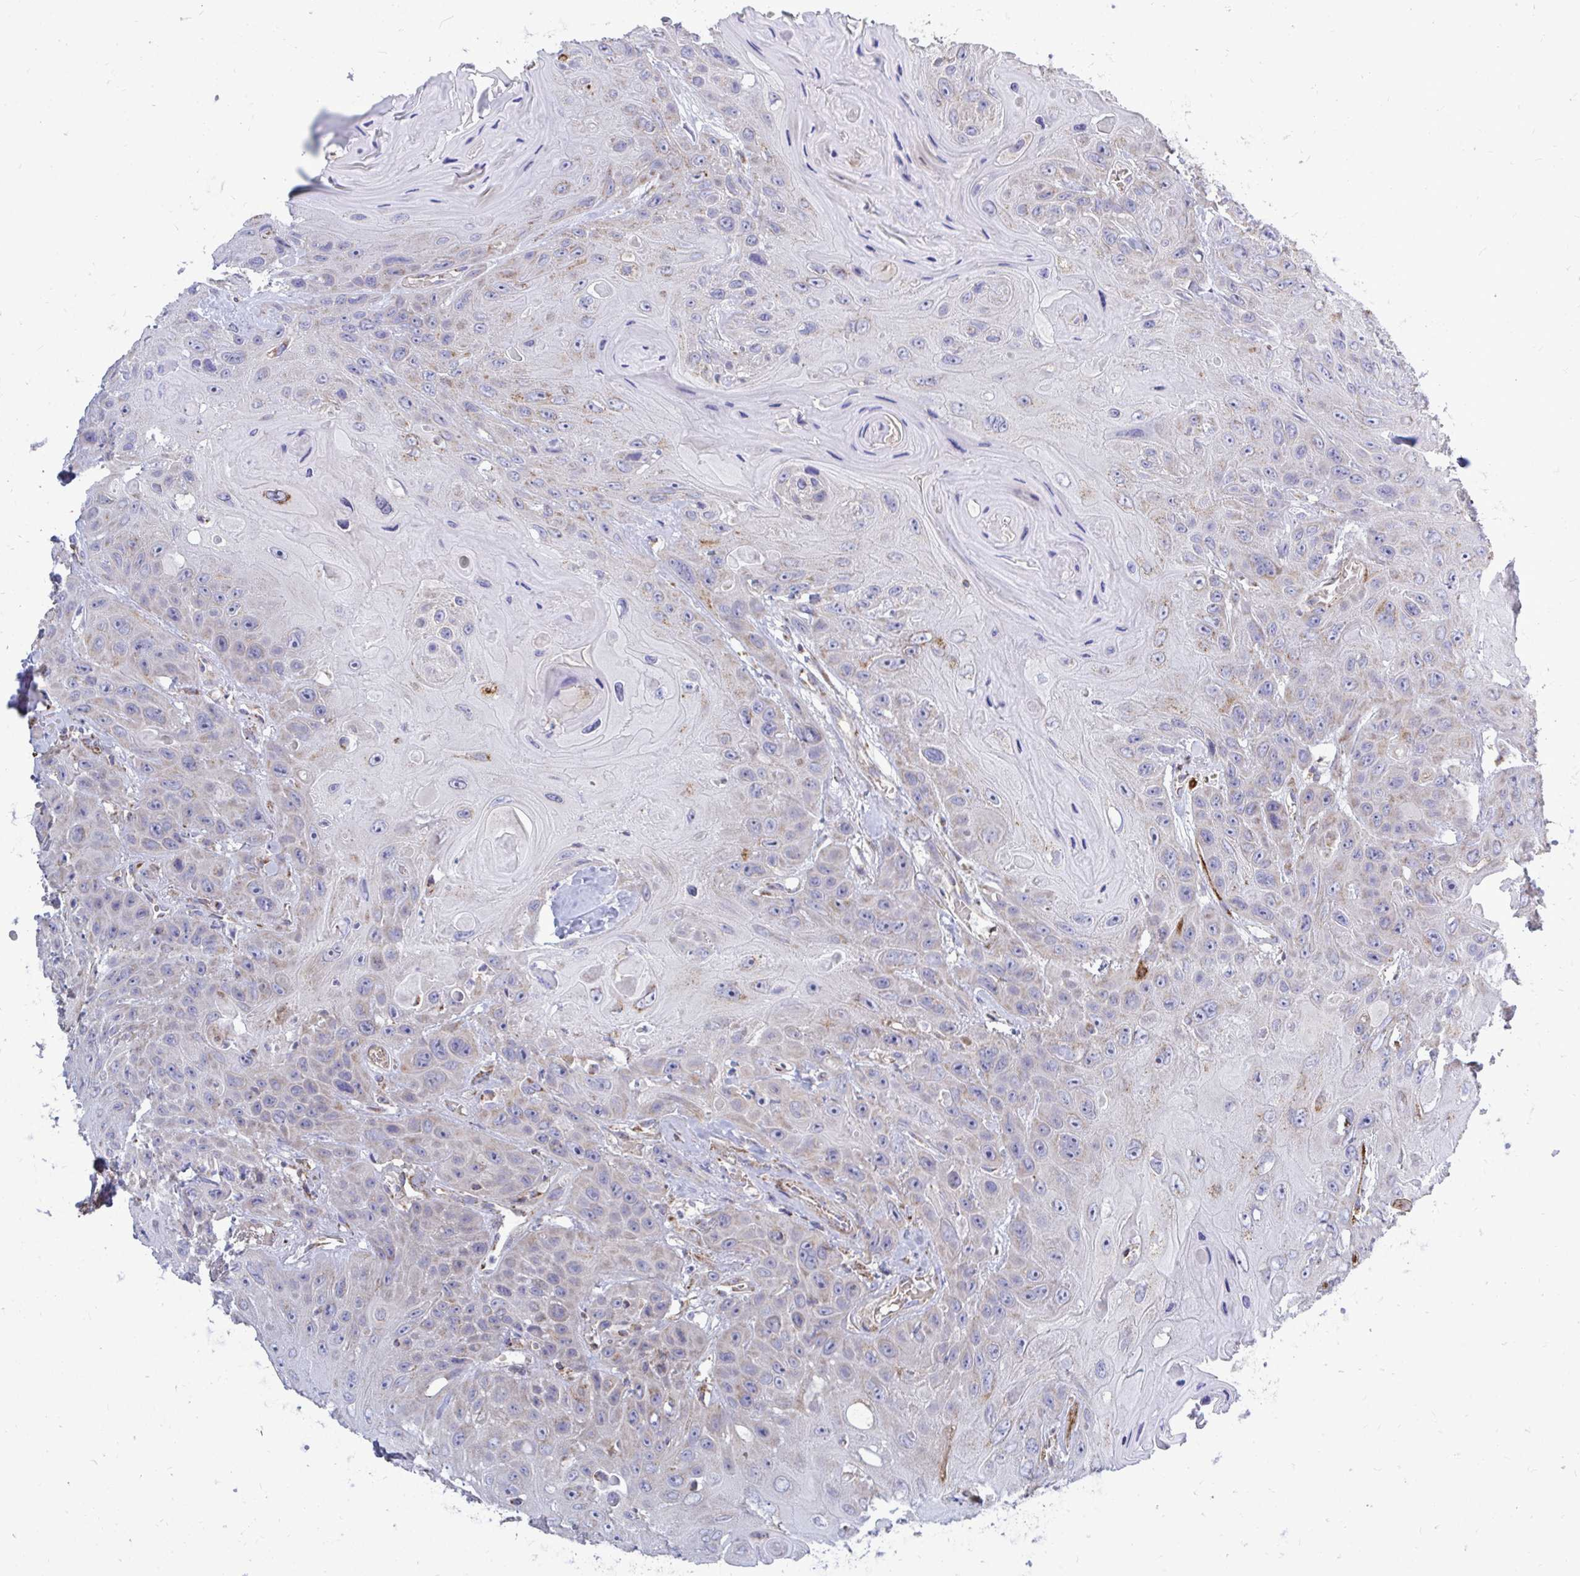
{"staining": {"intensity": "weak", "quantity": "25%-75%", "location": "cytoplasmic/membranous"}, "tissue": "head and neck cancer", "cell_type": "Tumor cells", "image_type": "cancer", "snomed": [{"axis": "morphology", "description": "Squamous cell carcinoma, NOS"}, {"axis": "topography", "description": "Head-Neck"}], "caption": "Squamous cell carcinoma (head and neck) stained for a protein reveals weak cytoplasmic/membranous positivity in tumor cells.", "gene": "OR10R2", "patient": {"sex": "female", "age": 59}}